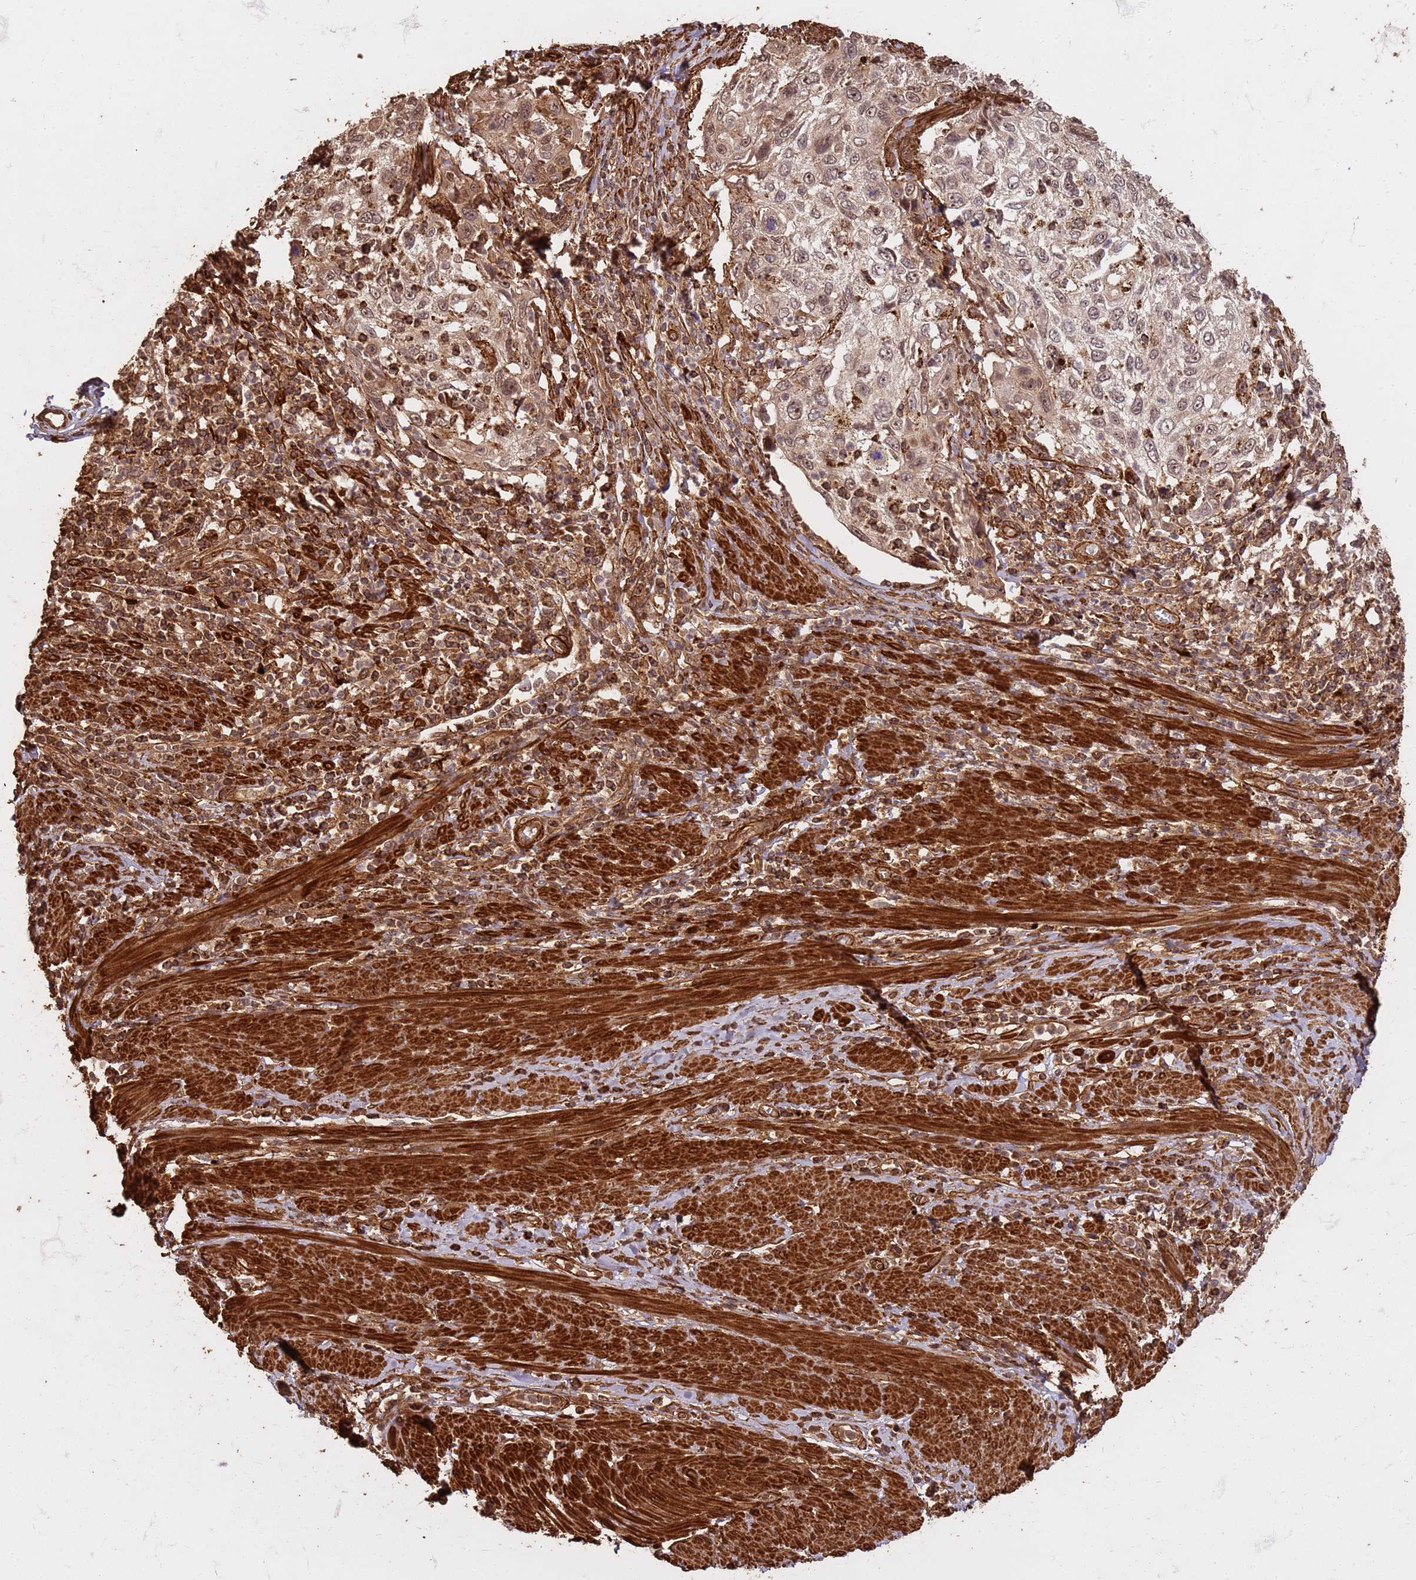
{"staining": {"intensity": "negative", "quantity": "none", "location": "none"}, "tissue": "cervical cancer", "cell_type": "Tumor cells", "image_type": "cancer", "snomed": [{"axis": "morphology", "description": "Squamous cell carcinoma, NOS"}, {"axis": "topography", "description": "Cervix"}], "caption": "Micrograph shows no significant protein positivity in tumor cells of cervical cancer (squamous cell carcinoma).", "gene": "KIF26A", "patient": {"sex": "female", "age": 70}}